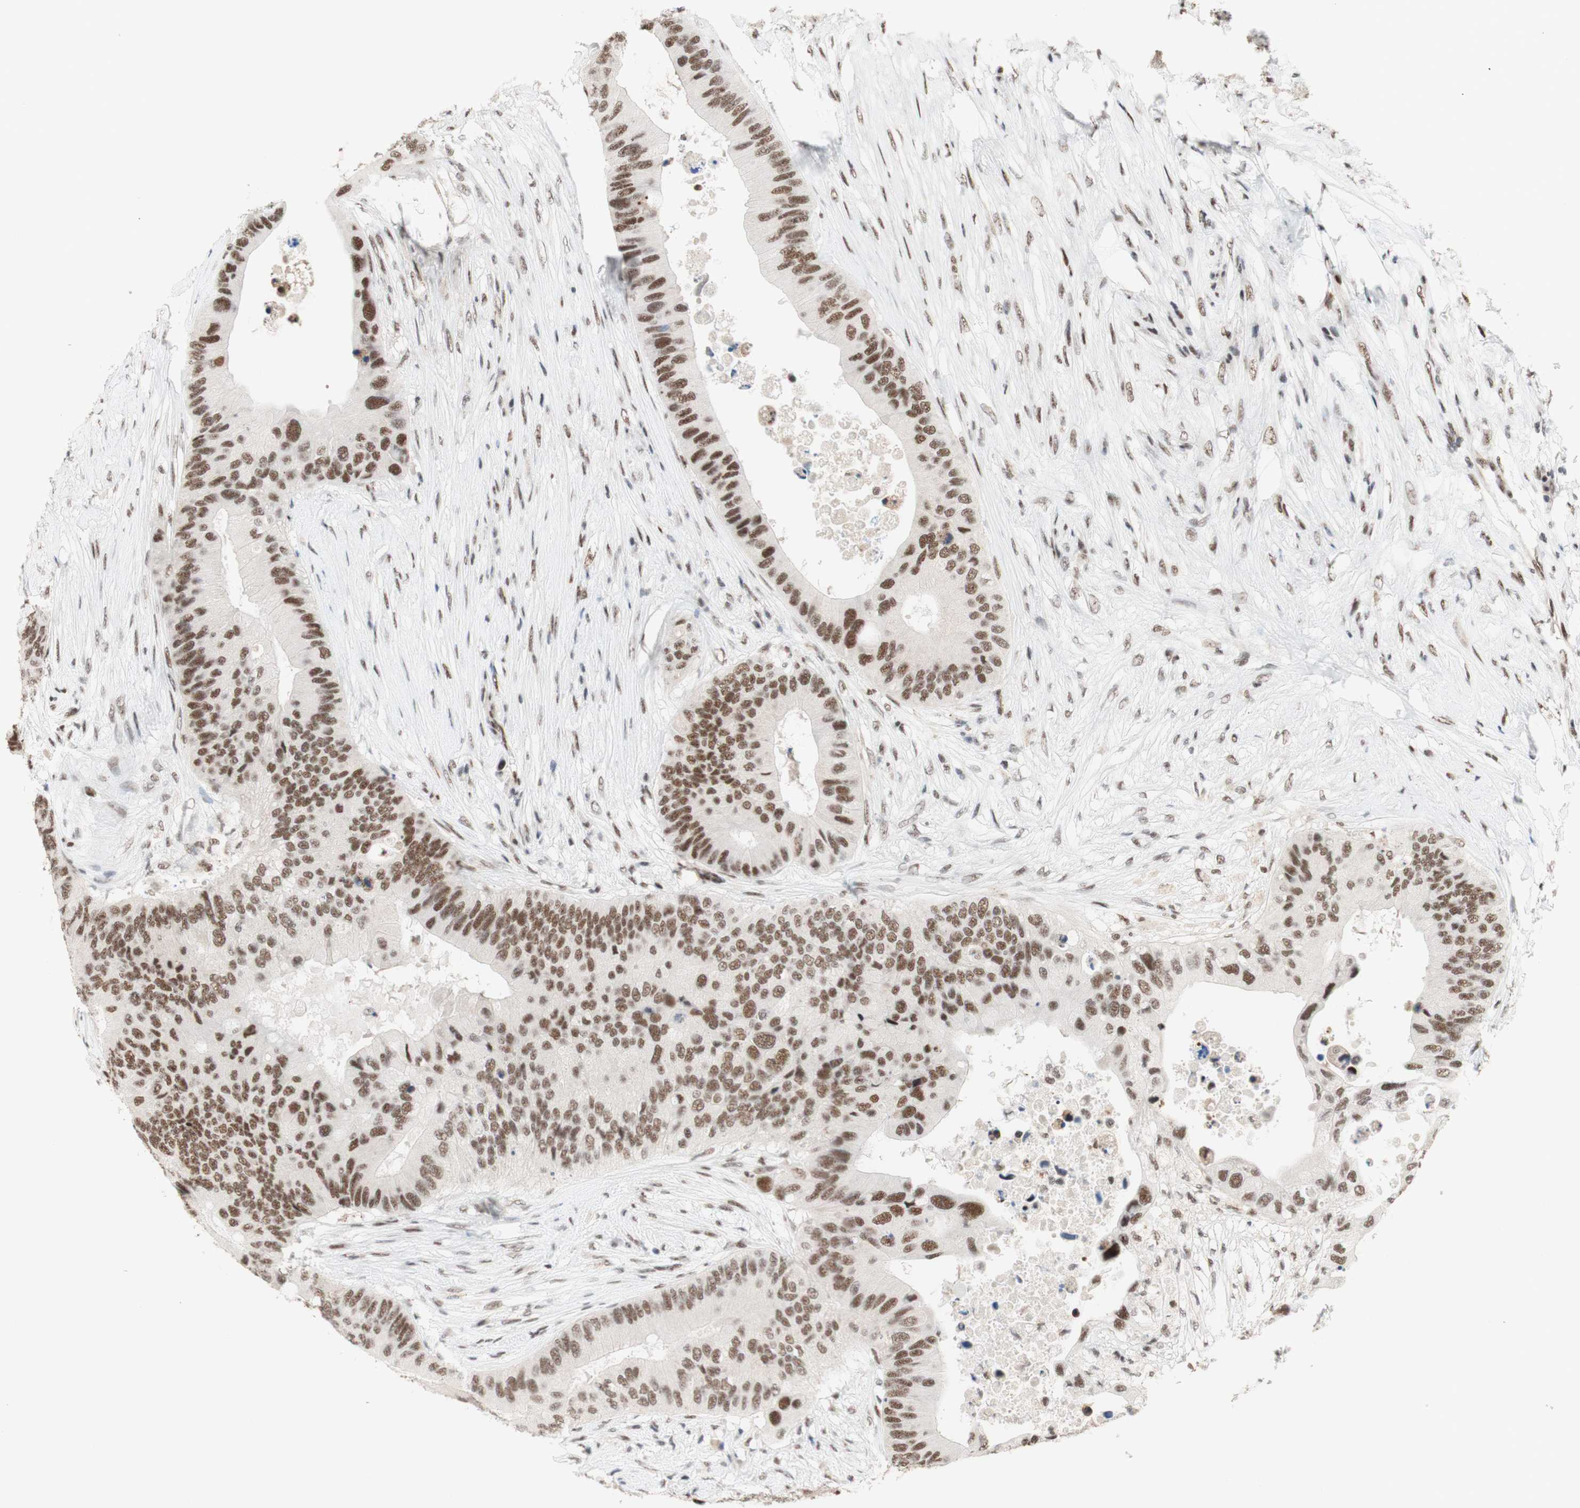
{"staining": {"intensity": "moderate", "quantity": ">75%", "location": "nuclear"}, "tissue": "colorectal cancer", "cell_type": "Tumor cells", "image_type": "cancer", "snomed": [{"axis": "morphology", "description": "Adenocarcinoma, NOS"}, {"axis": "topography", "description": "Colon"}], "caption": "The immunohistochemical stain shows moderate nuclear expression in tumor cells of adenocarcinoma (colorectal) tissue.", "gene": "PRPF19", "patient": {"sex": "male", "age": 71}}